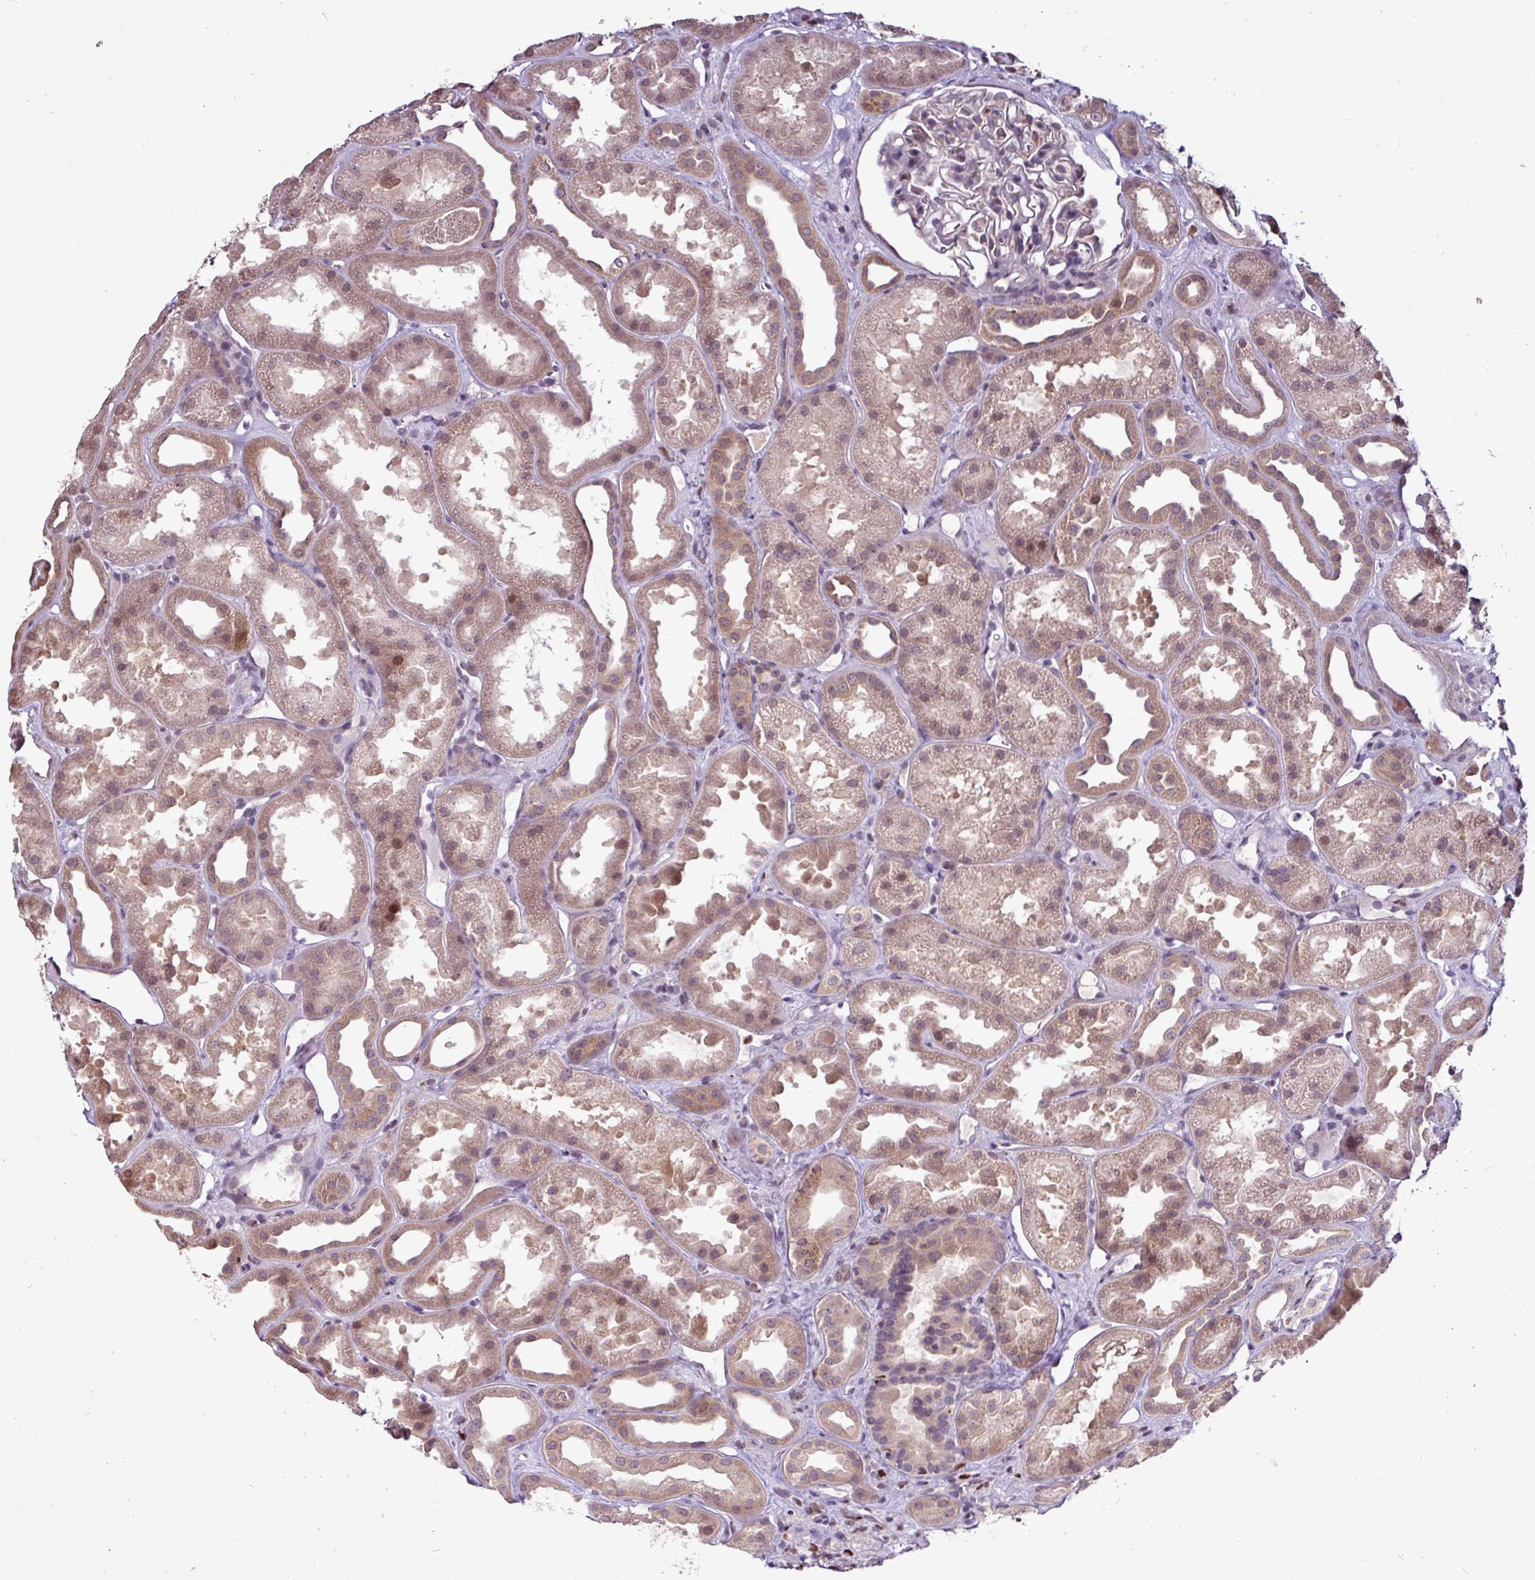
{"staining": {"intensity": "negative", "quantity": "none", "location": "none"}, "tissue": "kidney", "cell_type": "Cells in glomeruli", "image_type": "normal", "snomed": [{"axis": "morphology", "description": "Normal tissue, NOS"}, {"axis": "topography", "description": "Kidney"}], "caption": "IHC of normal kidney exhibits no staining in cells in glomeruli.", "gene": "SKIC2", "patient": {"sex": "male", "age": 61}}